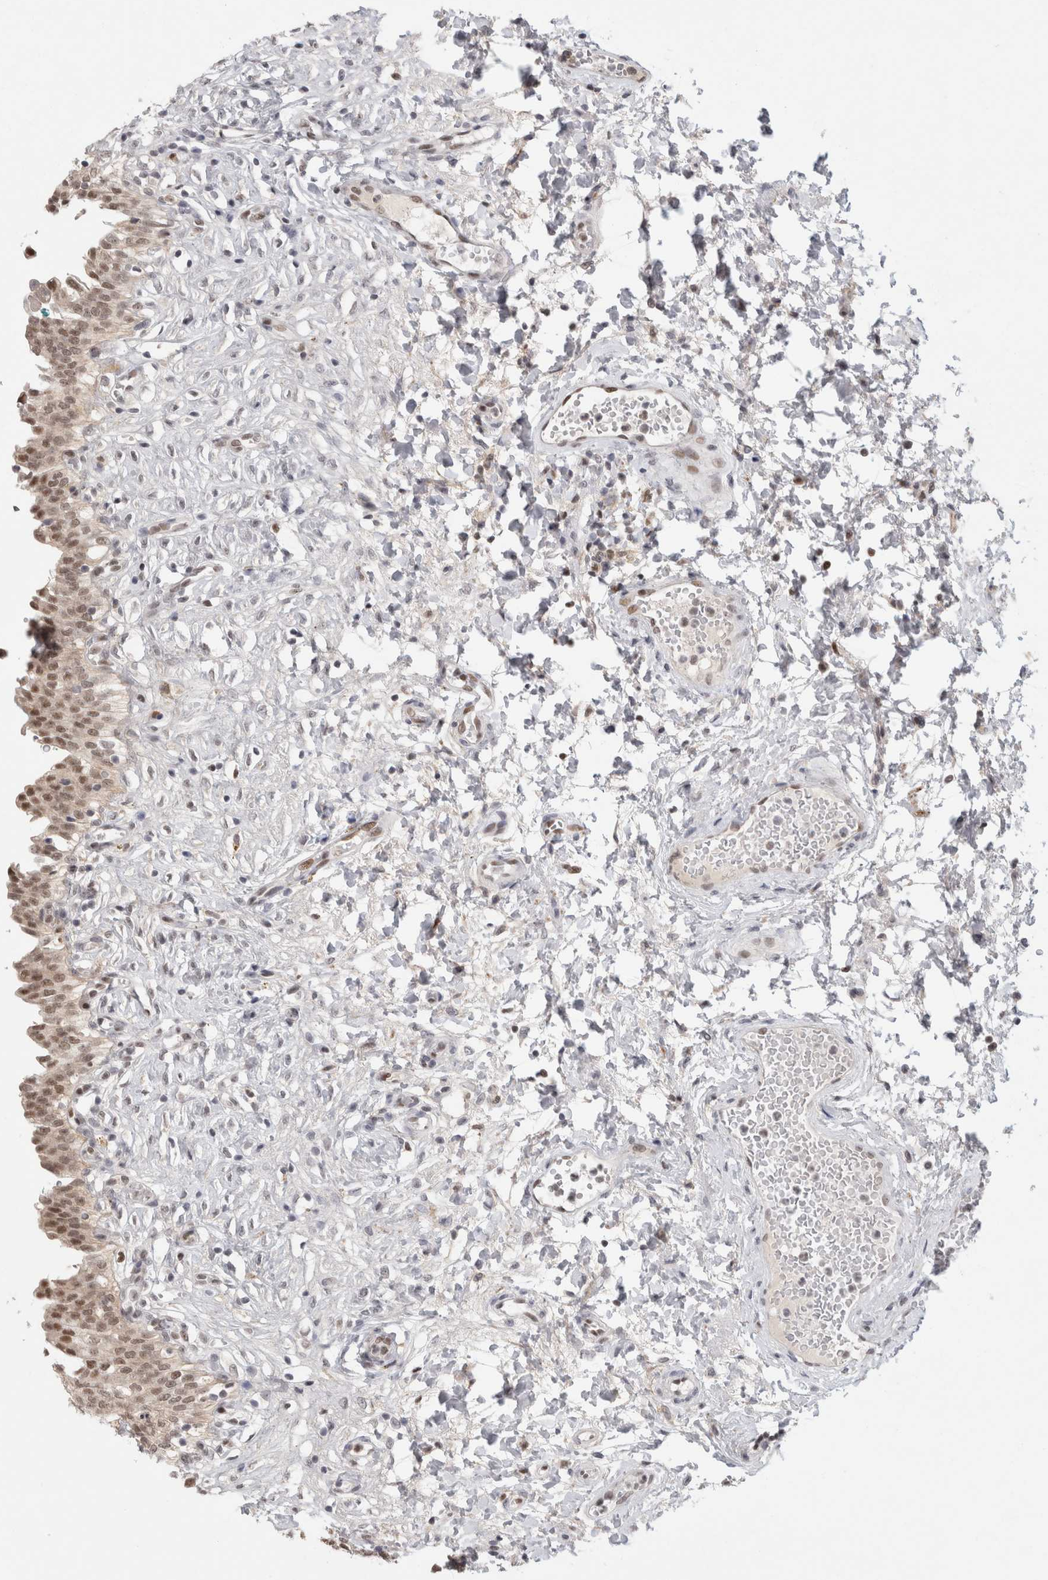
{"staining": {"intensity": "moderate", "quantity": ">75%", "location": "cytoplasmic/membranous,nuclear"}, "tissue": "urinary bladder", "cell_type": "Urothelial cells", "image_type": "normal", "snomed": [{"axis": "morphology", "description": "Urothelial carcinoma, High grade"}, {"axis": "topography", "description": "Urinary bladder"}], "caption": "Brown immunohistochemical staining in unremarkable human urinary bladder shows moderate cytoplasmic/membranous,nuclear staining in about >75% of urothelial cells.", "gene": "SRARP", "patient": {"sex": "male", "age": 46}}